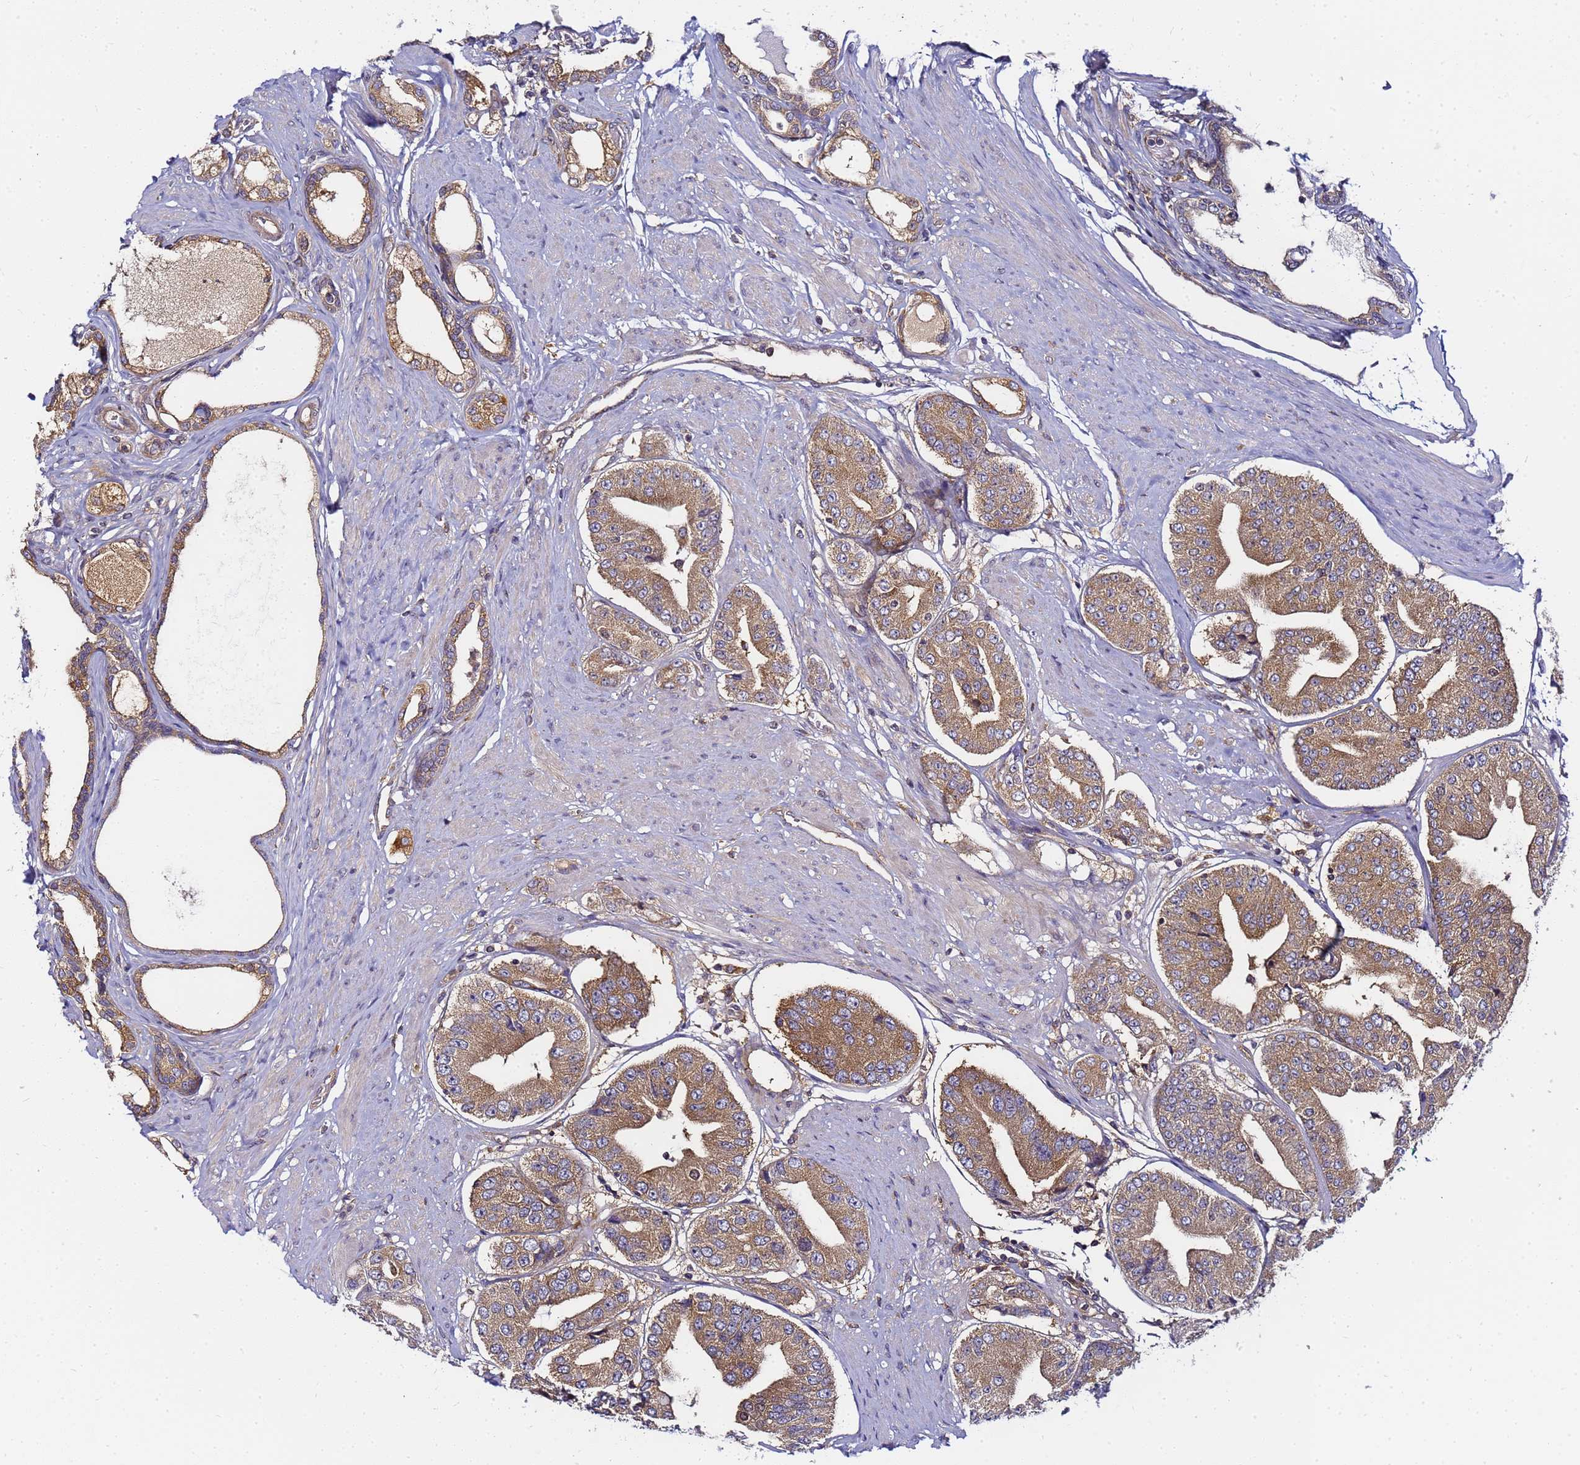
{"staining": {"intensity": "moderate", "quantity": ">75%", "location": "cytoplasmic/membranous"}, "tissue": "prostate cancer", "cell_type": "Tumor cells", "image_type": "cancer", "snomed": [{"axis": "morphology", "description": "Adenocarcinoma, High grade"}, {"axis": "topography", "description": "Prostate"}], "caption": "Prostate cancer stained with DAB immunohistochemistry shows medium levels of moderate cytoplasmic/membranous expression in about >75% of tumor cells.", "gene": "CHM", "patient": {"sex": "male", "age": 63}}